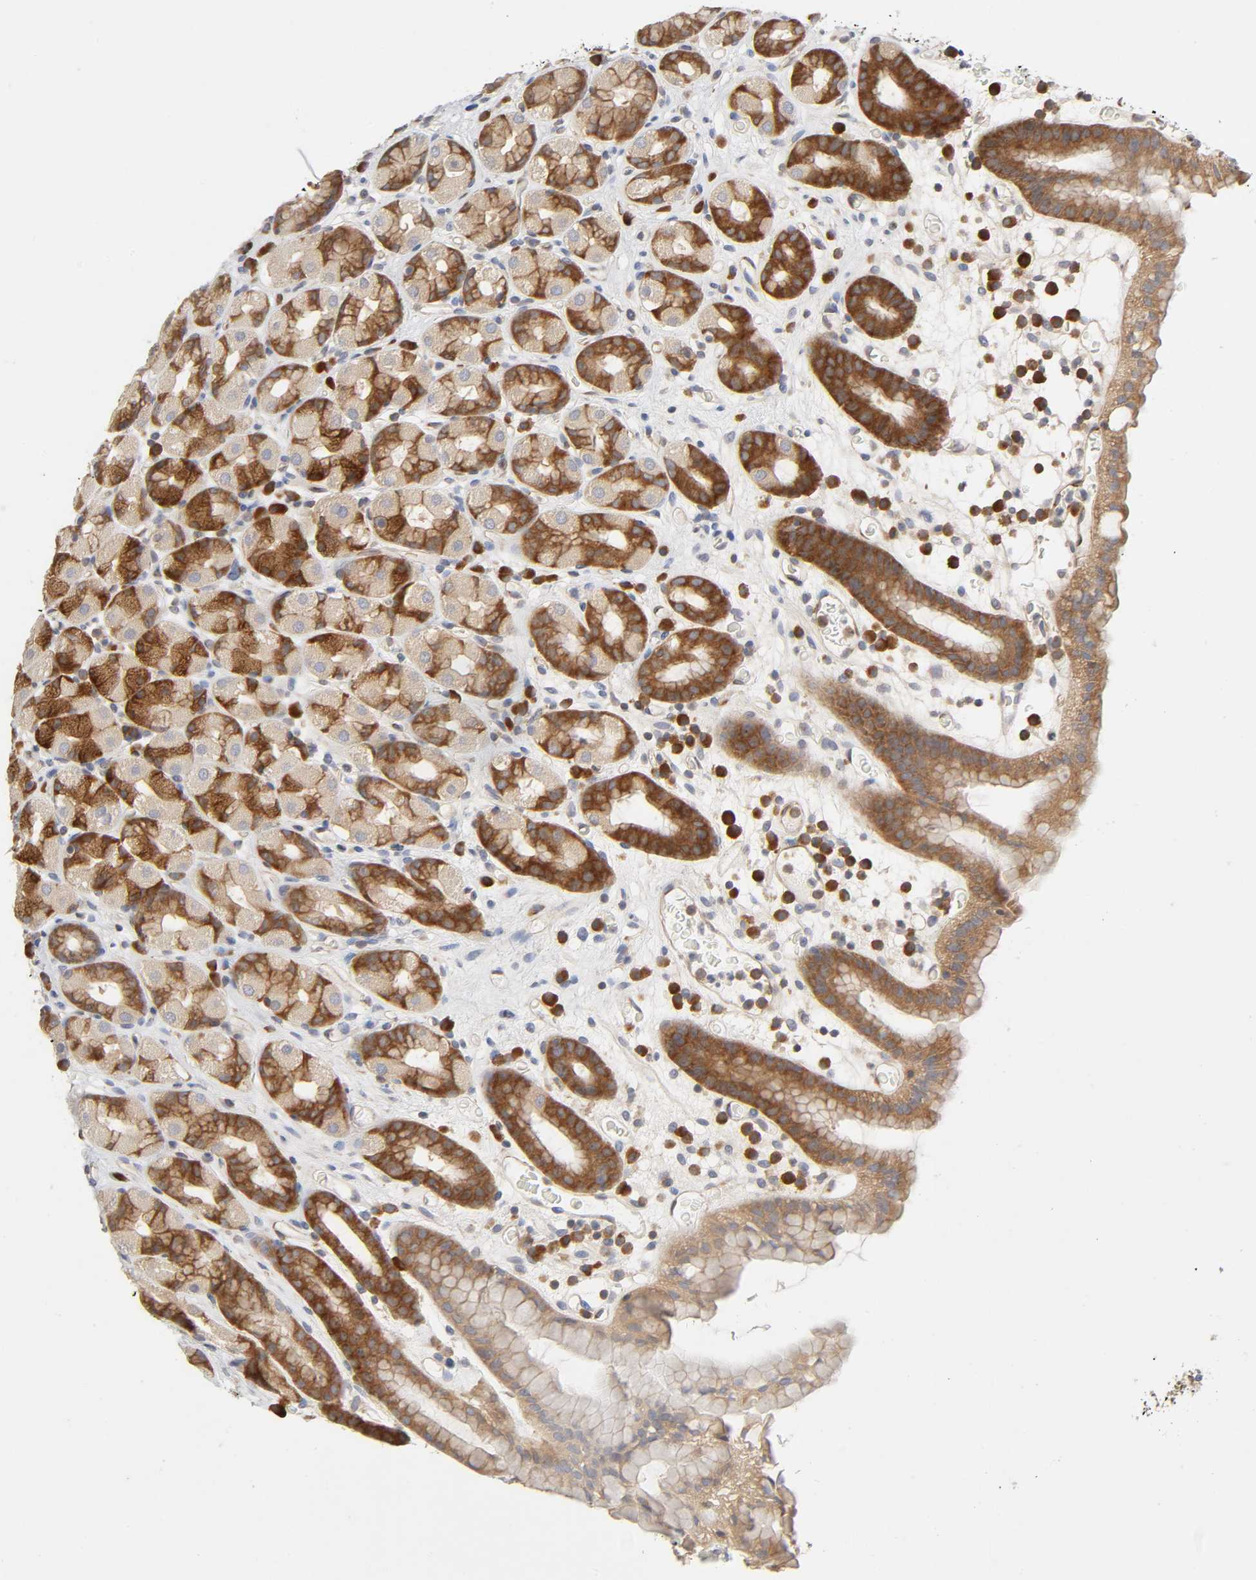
{"staining": {"intensity": "strong", "quantity": ">75%", "location": "cytoplasmic/membranous"}, "tissue": "stomach", "cell_type": "Glandular cells", "image_type": "normal", "snomed": [{"axis": "morphology", "description": "Normal tissue, NOS"}, {"axis": "topography", "description": "Stomach, upper"}], "caption": "Immunohistochemical staining of unremarkable stomach demonstrates >75% levels of strong cytoplasmic/membranous protein positivity in approximately >75% of glandular cells.", "gene": "IQCJ", "patient": {"sex": "male", "age": 68}}